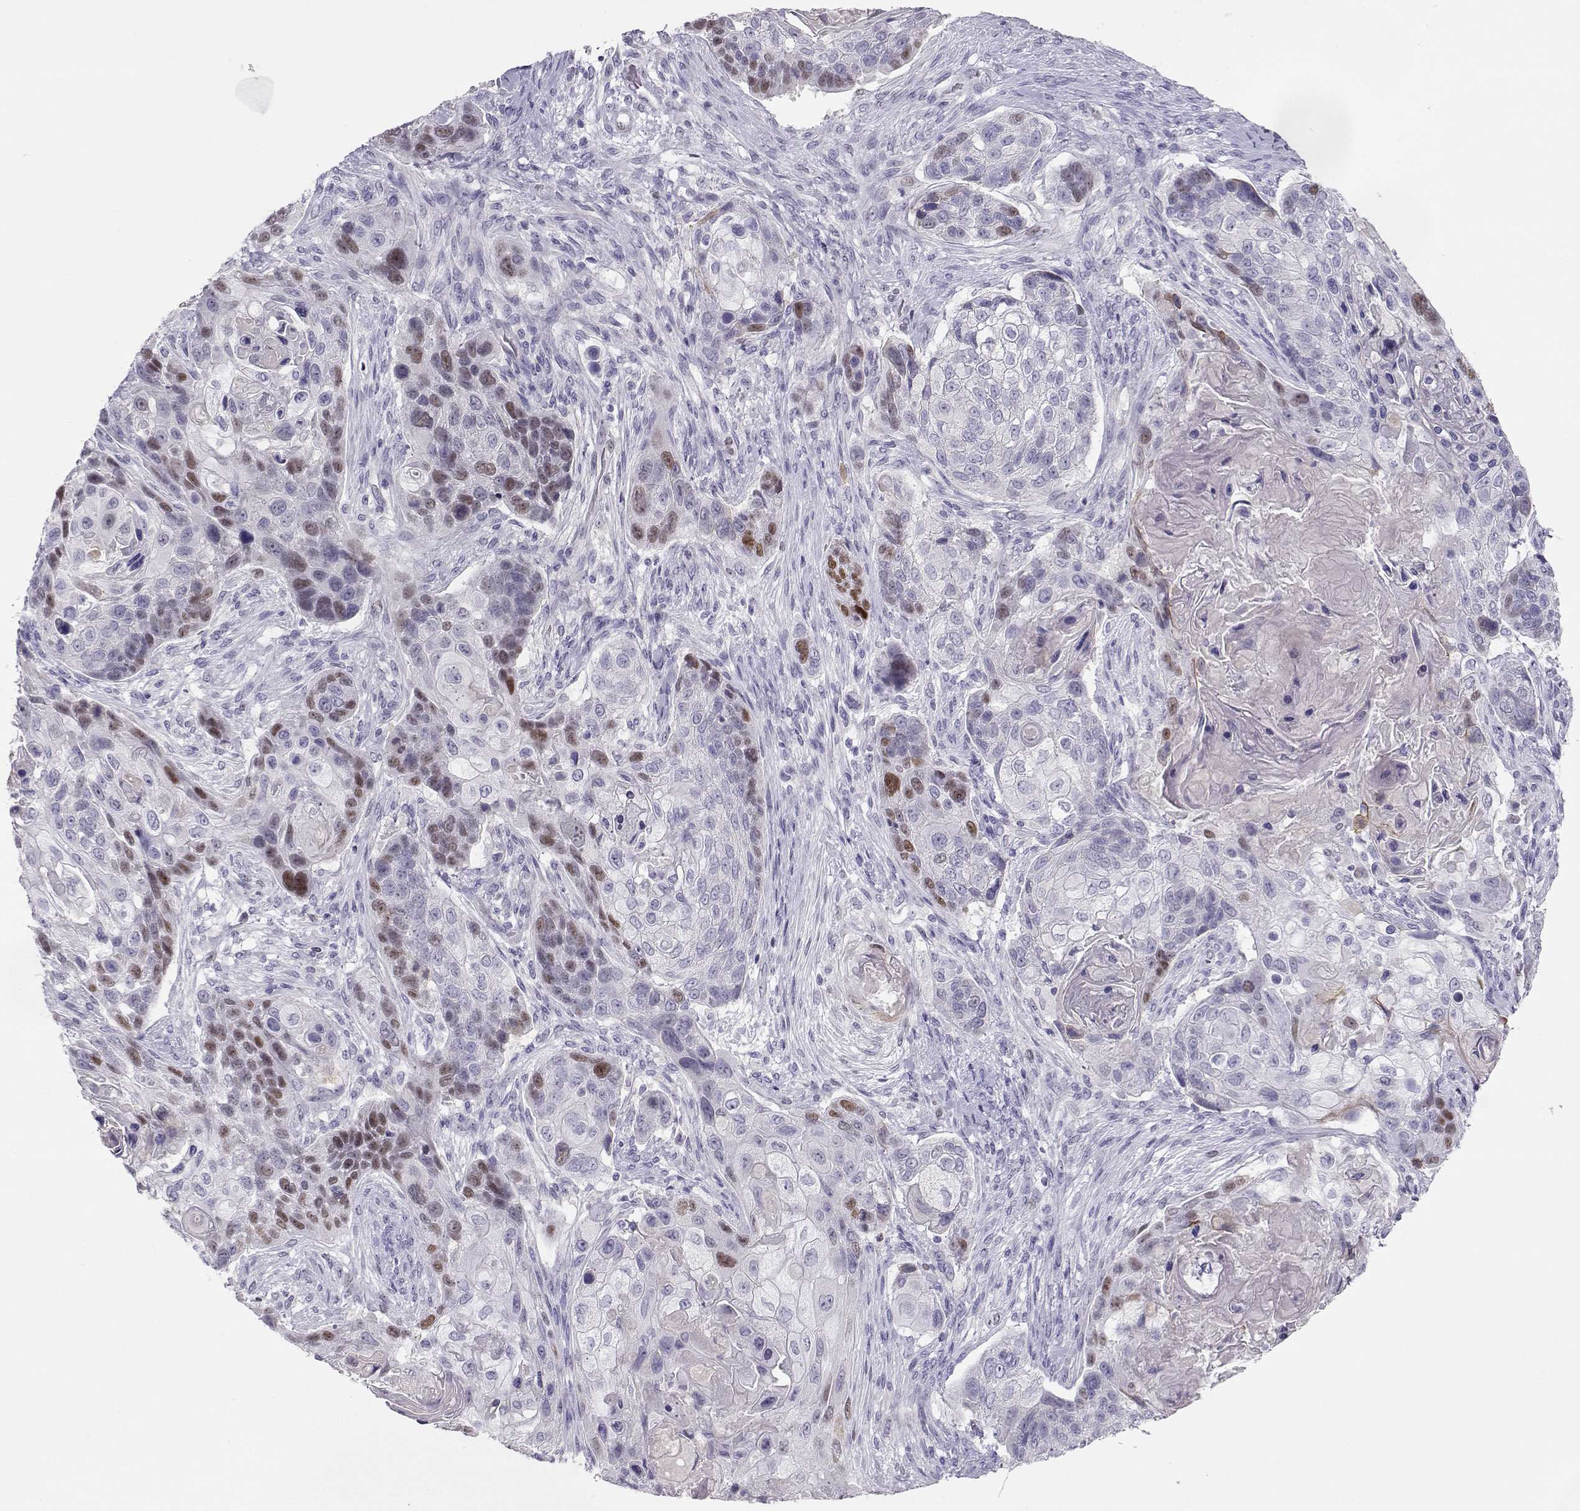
{"staining": {"intensity": "moderate", "quantity": "<25%", "location": "nuclear"}, "tissue": "lung cancer", "cell_type": "Tumor cells", "image_type": "cancer", "snomed": [{"axis": "morphology", "description": "Squamous cell carcinoma, NOS"}, {"axis": "topography", "description": "Lung"}], "caption": "Lung cancer (squamous cell carcinoma) stained for a protein demonstrates moderate nuclear positivity in tumor cells.", "gene": "OPN5", "patient": {"sex": "male", "age": 69}}